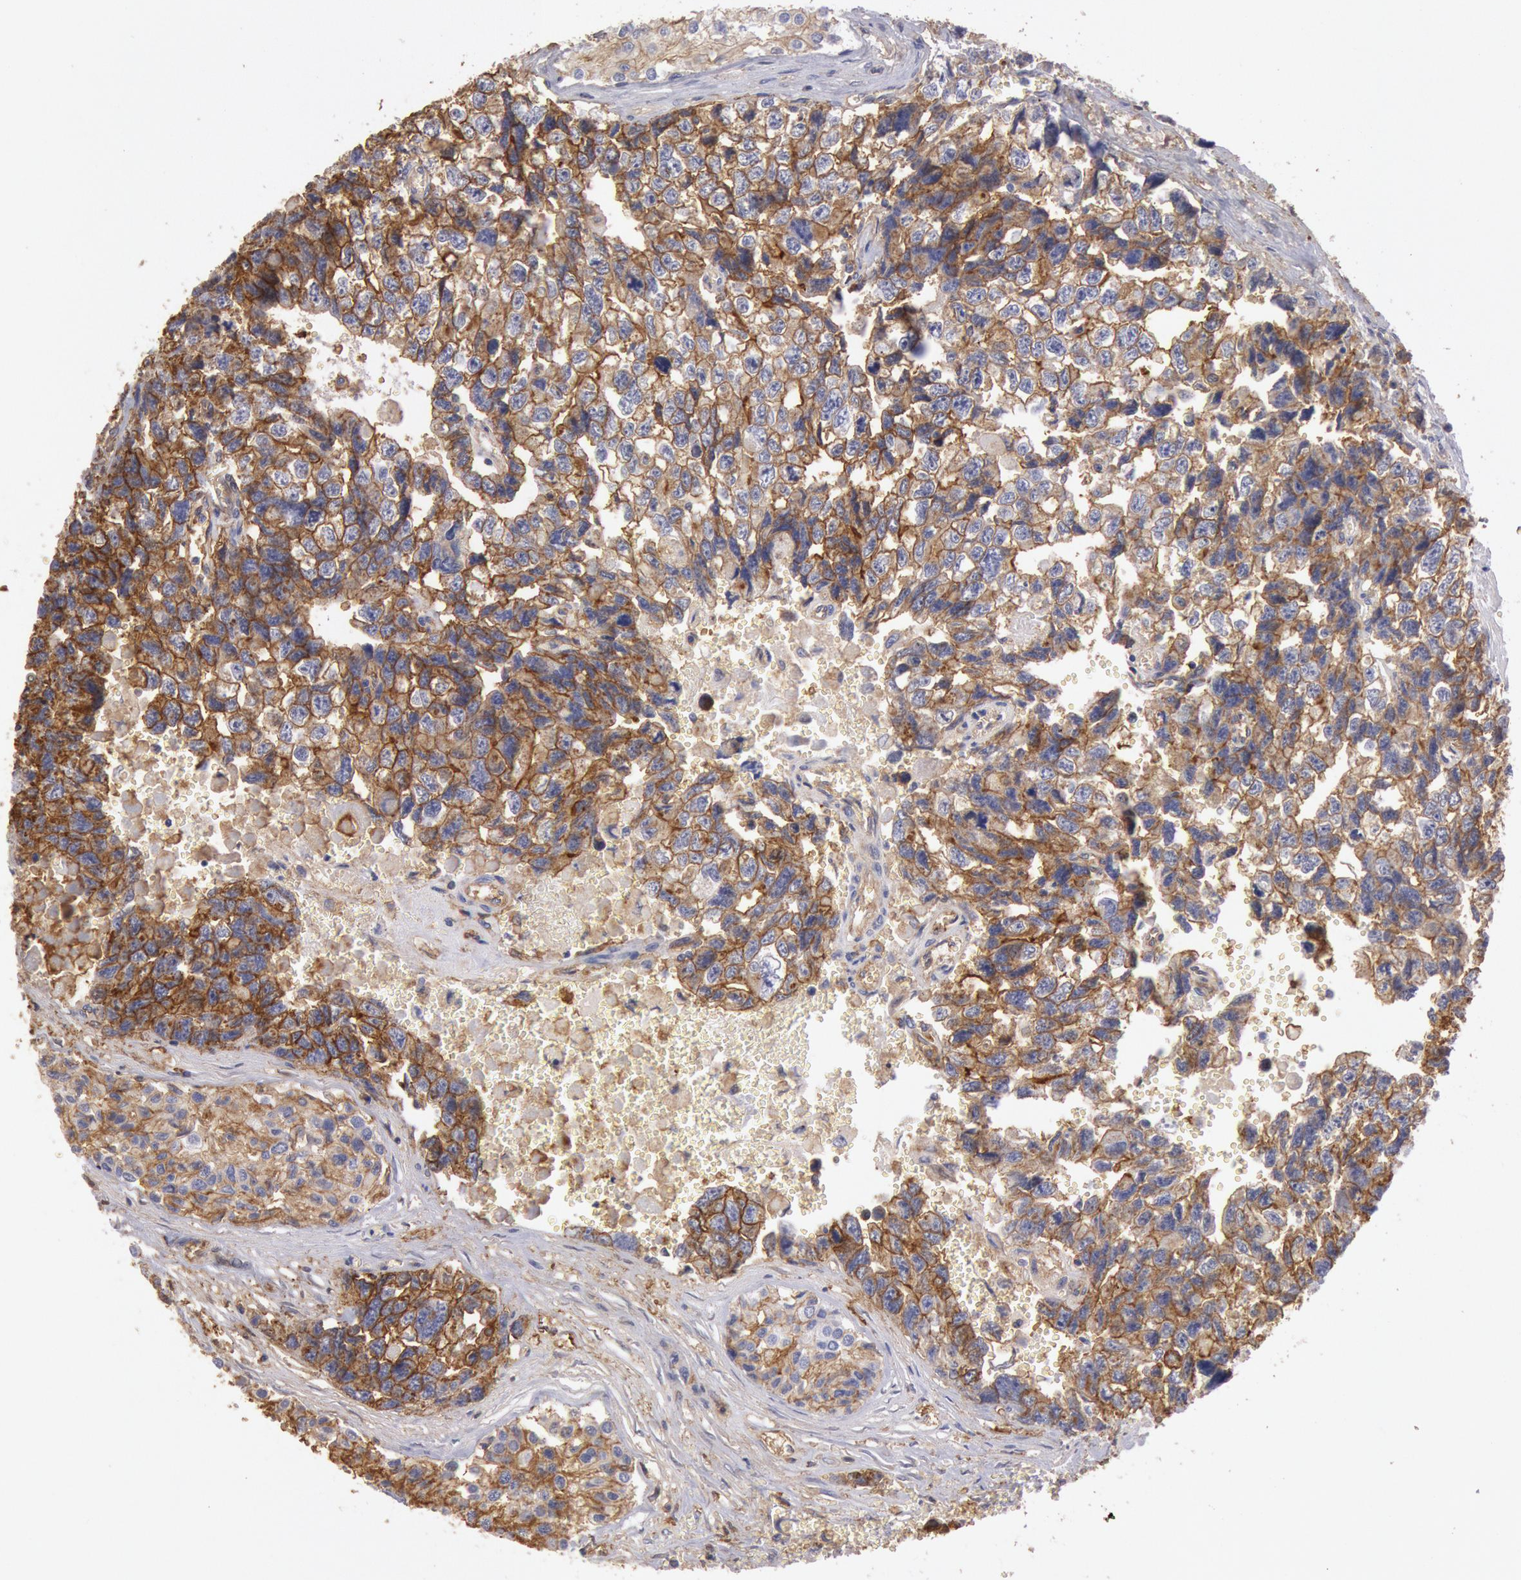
{"staining": {"intensity": "strong", "quantity": ">75%", "location": "cytoplasmic/membranous"}, "tissue": "testis cancer", "cell_type": "Tumor cells", "image_type": "cancer", "snomed": [{"axis": "morphology", "description": "Carcinoma, Embryonal, NOS"}, {"axis": "topography", "description": "Testis"}], "caption": "A brown stain shows strong cytoplasmic/membranous positivity of a protein in human embryonal carcinoma (testis) tumor cells.", "gene": "SNAP23", "patient": {"sex": "male", "age": 31}}